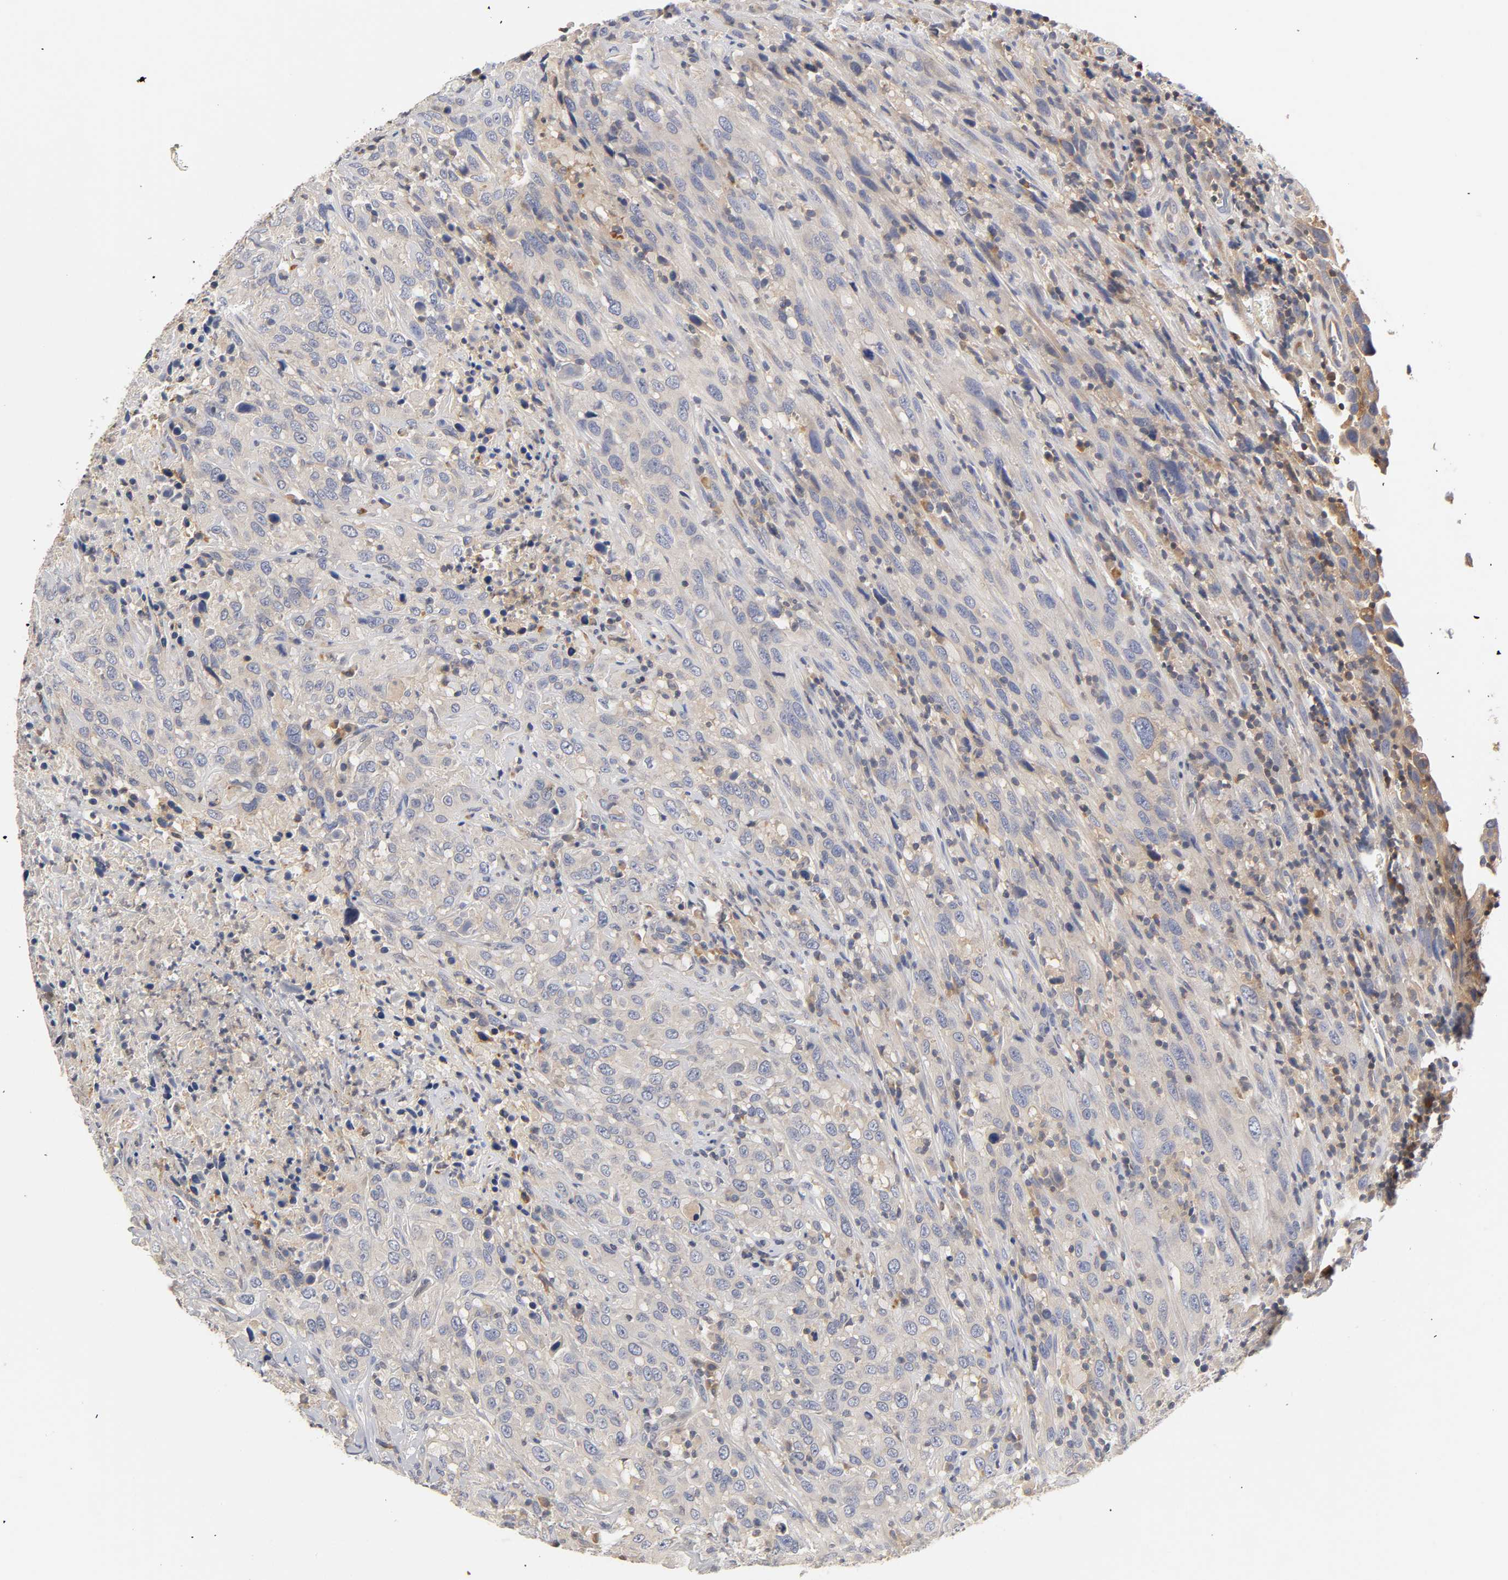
{"staining": {"intensity": "weak", "quantity": "25%-75%", "location": "cytoplasmic/membranous"}, "tissue": "urothelial cancer", "cell_type": "Tumor cells", "image_type": "cancer", "snomed": [{"axis": "morphology", "description": "Urothelial carcinoma, High grade"}, {"axis": "topography", "description": "Urinary bladder"}], "caption": "This micrograph displays immunohistochemistry (IHC) staining of urothelial carcinoma (high-grade), with low weak cytoplasmic/membranous staining in approximately 25%-75% of tumor cells.", "gene": "RHOA", "patient": {"sex": "male", "age": 61}}